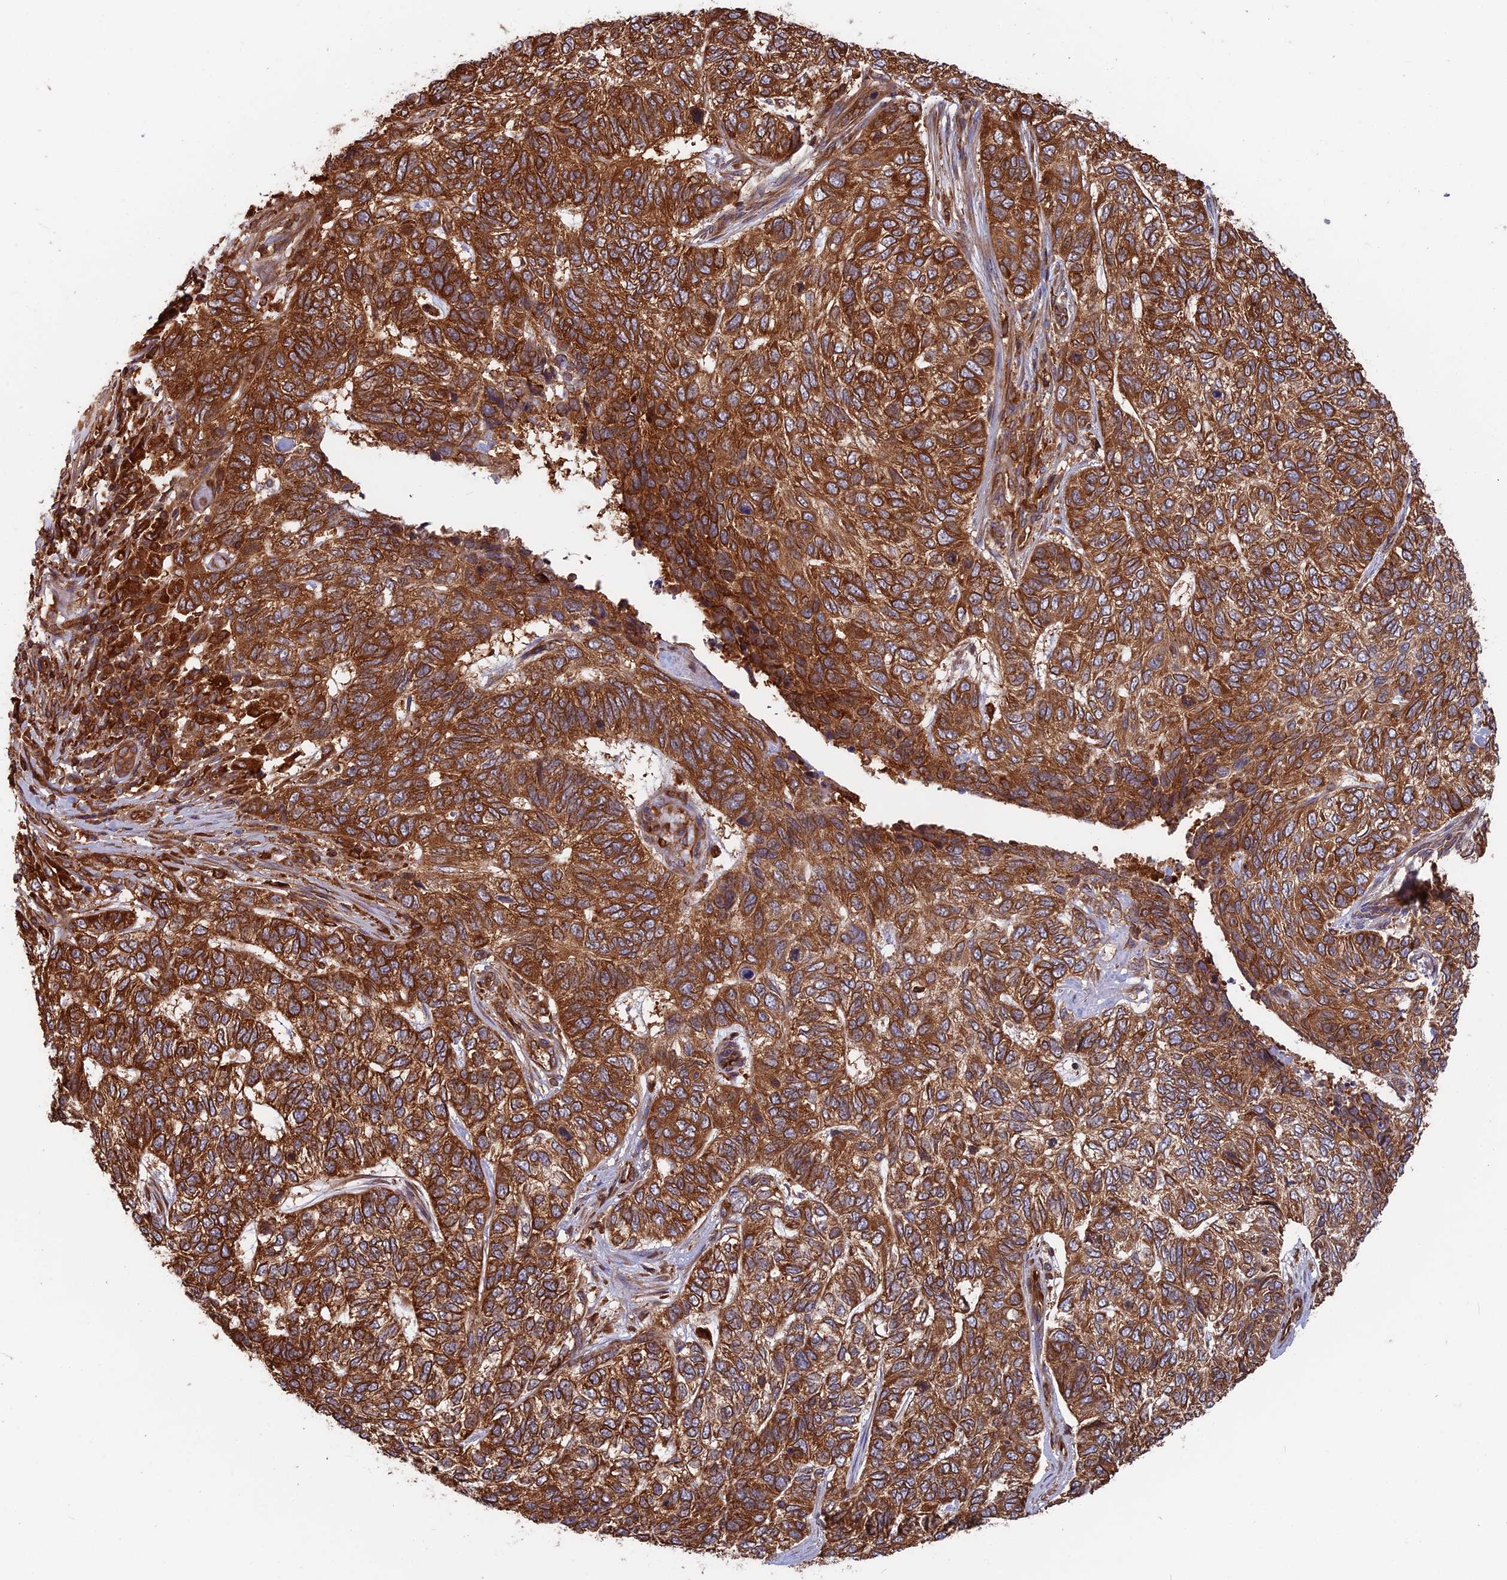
{"staining": {"intensity": "strong", "quantity": ">75%", "location": "cytoplasmic/membranous"}, "tissue": "skin cancer", "cell_type": "Tumor cells", "image_type": "cancer", "snomed": [{"axis": "morphology", "description": "Basal cell carcinoma"}, {"axis": "topography", "description": "Skin"}], "caption": "Skin cancer stained with a brown dye demonstrates strong cytoplasmic/membranous positive expression in about >75% of tumor cells.", "gene": "WDR1", "patient": {"sex": "female", "age": 65}}